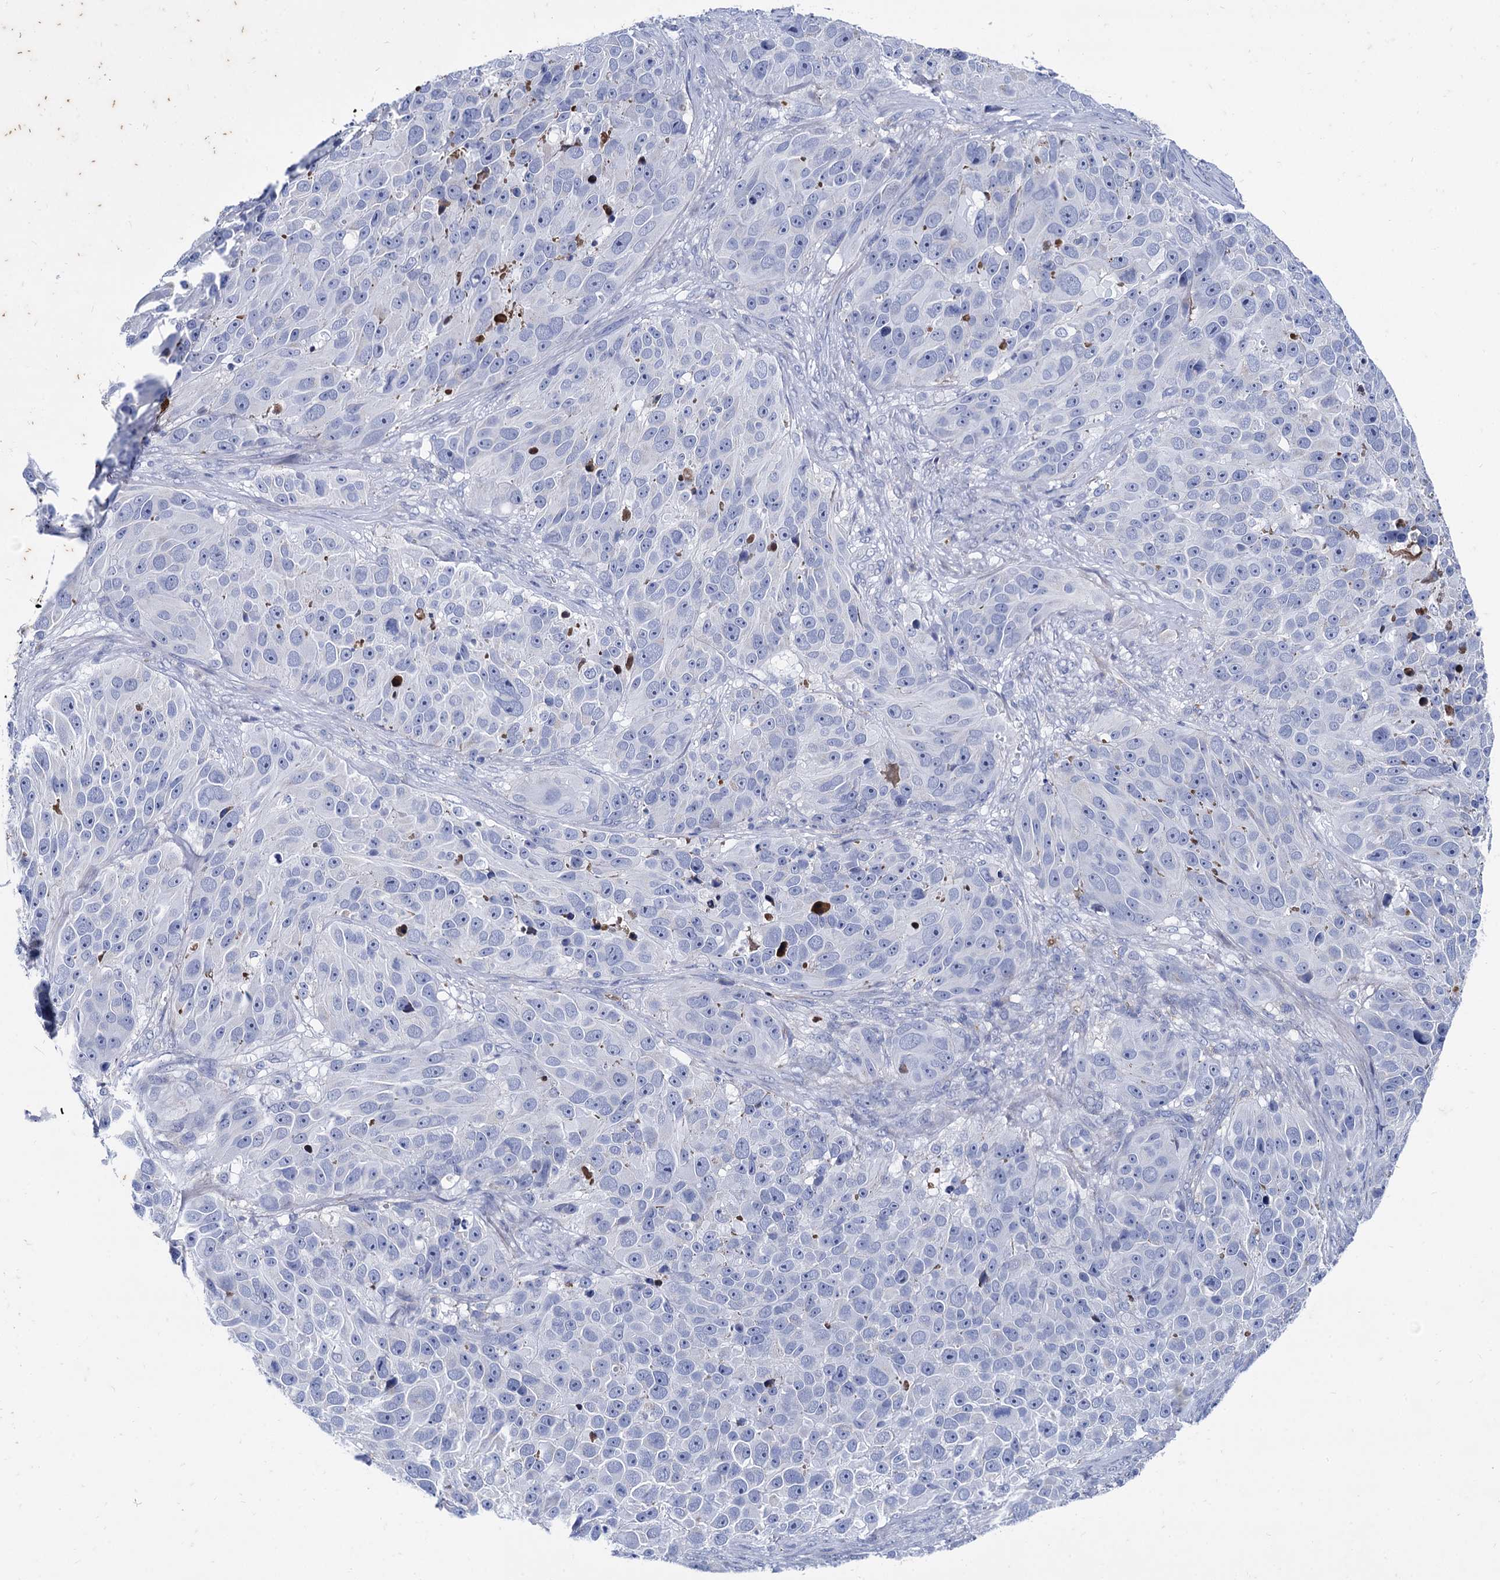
{"staining": {"intensity": "negative", "quantity": "none", "location": "none"}, "tissue": "melanoma", "cell_type": "Tumor cells", "image_type": "cancer", "snomed": [{"axis": "morphology", "description": "Malignant melanoma, NOS"}, {"axis": "topography", "description": "Skin"}], "caption": "High power microscopy histopathology image of an immunohistochemistry (IHC) histopathology image of melanoma, revealing no significant staining in tumor cells.", "gene": "TMEM72", "patient": {"sex": "male", "age": 84}}